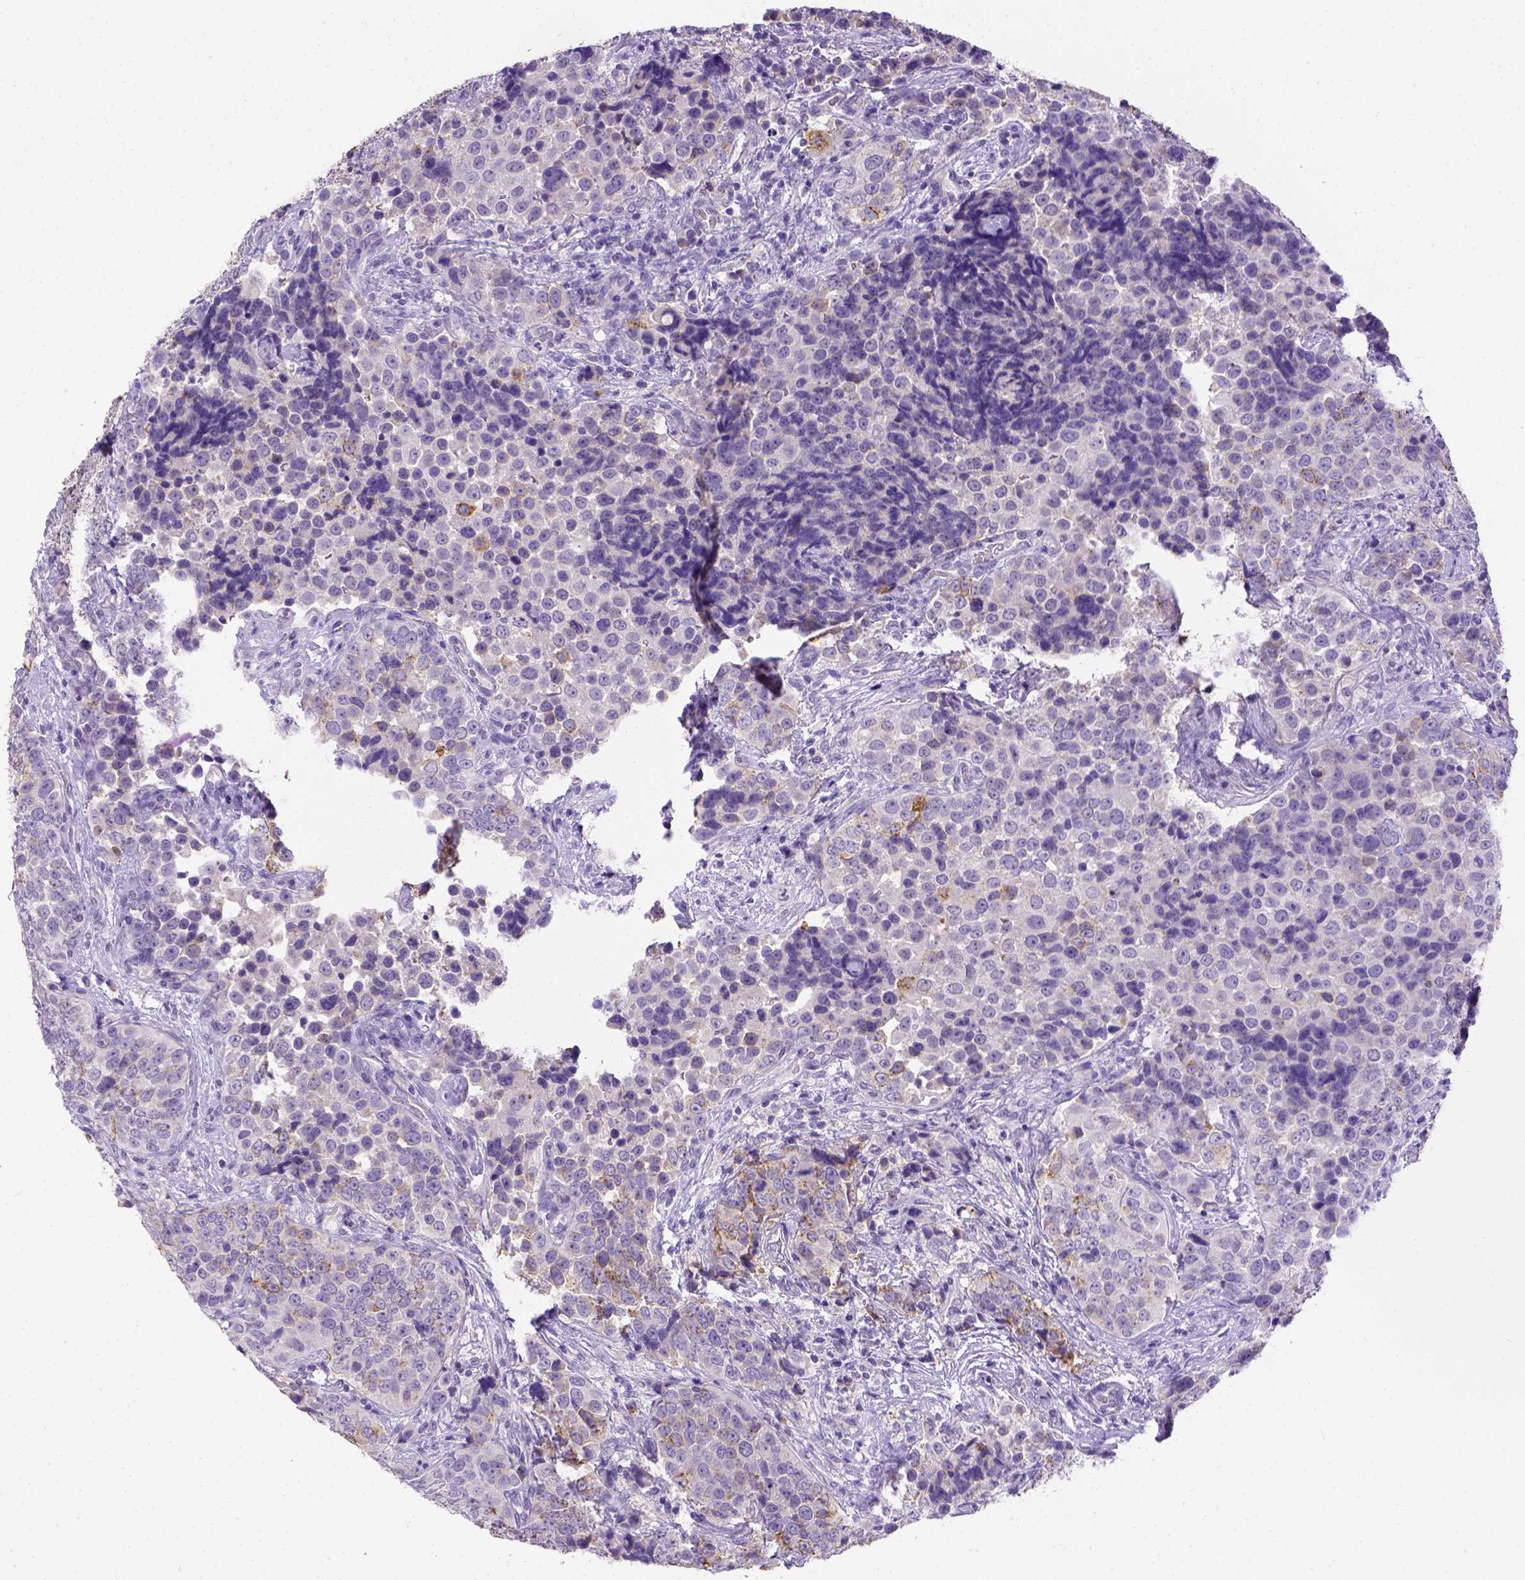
{"staining": {"intensity": "negative", "quantity": "none", "location": "none"}, "tissue": "urothelial cancer", "cell_type": "Tumor cells", "image_type": "cancer", "snomed": [{"axis": "morphology", "description": "Urothelial carcinoma, NOS"}, {"axis": "topography", "description": "Urinary bladder"}], "caption": "This image is of urothelial cancer stained with immunohistochemistry to label a protein in brown with the nuclei are counter-stained blue. There is no positivity in tumor cells.", "gene": "B3GAT1", "patient": {"sex": "male", "age": 52}}